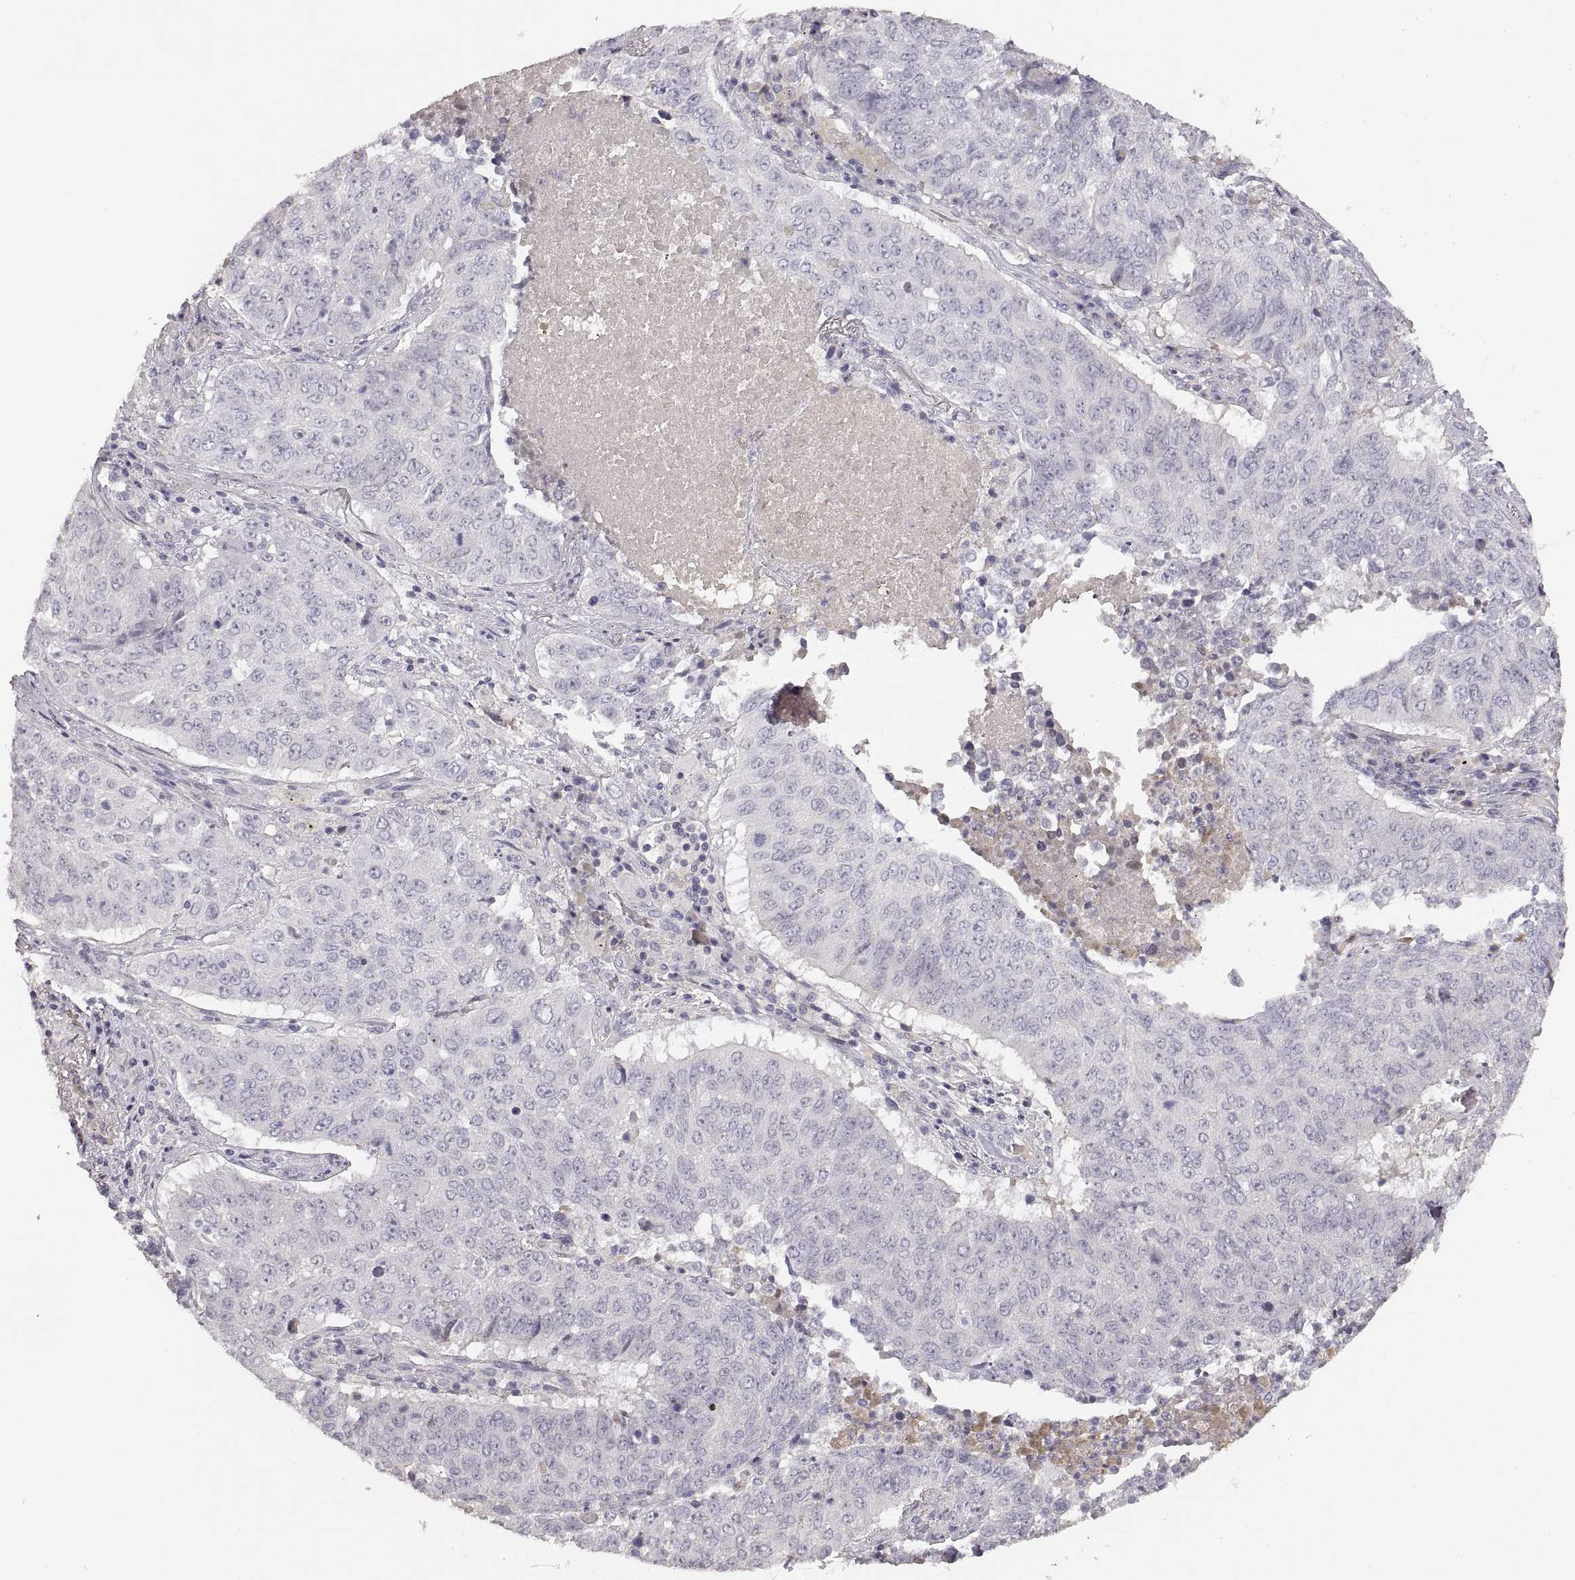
{"staining": {"intensity": "negative", "quantity": "none", "location": "none"}, "tissue": "lung cancer", "cell_type": "Tumor cells", "image_type": "cancer", "snomed": [{"axis": "morphology", "description": "Normal tissue, NOS"}, {"axis": "morphology", "description": "Squamous cell carcinoma, NOS"}, {"axis": "topography", "description": "Bronchus"}, {"axis": "topography", "description": "Lung"}], "caption": "Squamous cell carcinoma (lung) was stained to show a protein in brown. There is no significant positivity in tumor cells.", "gene": "RUNDC3A", "patient": {"sex": "male", "age": 64}}